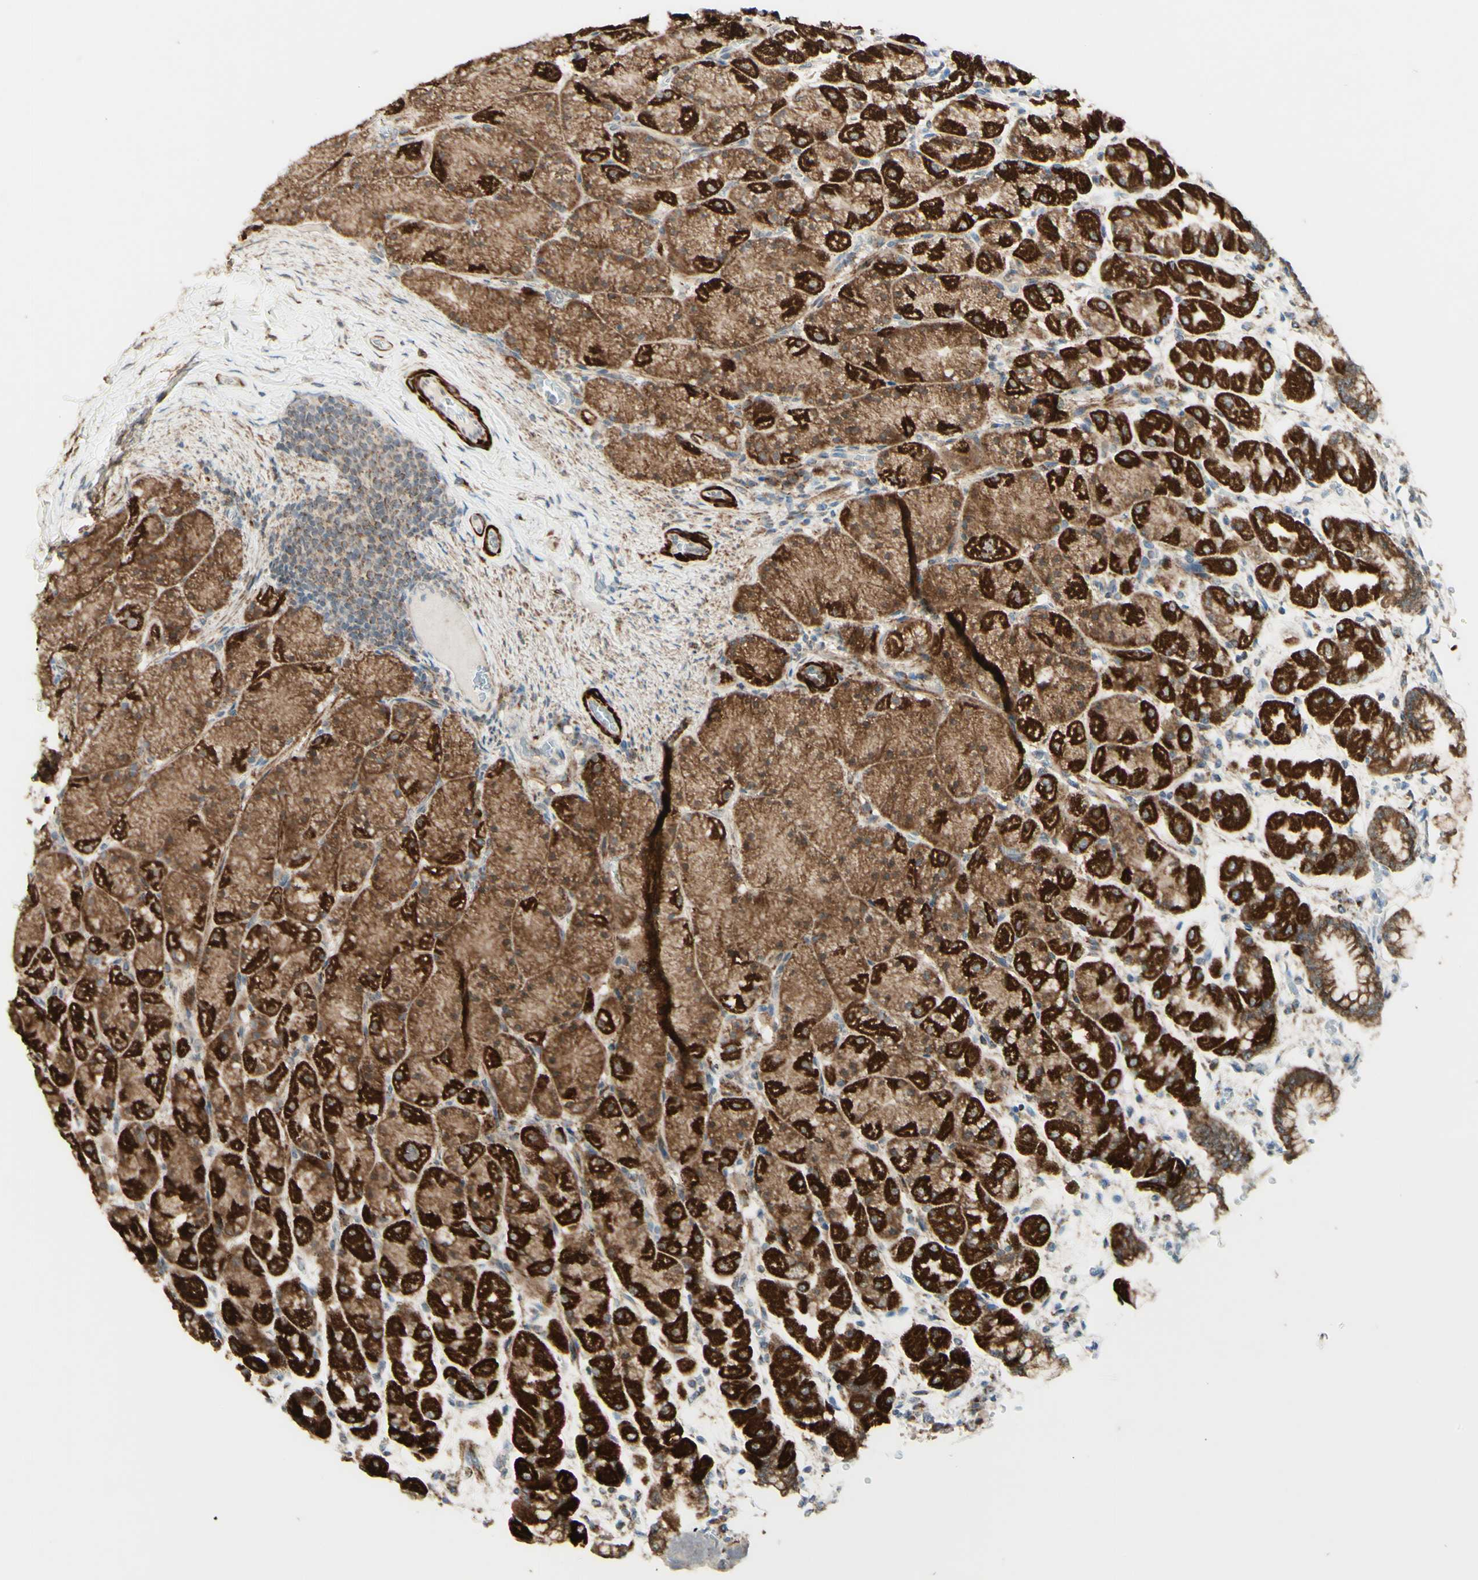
{"staining": {"intensity": "strong", "quantity": ">75%", "location": "cytoplasmic/membranous"}, "tissue": "stomach", "cell_type": "Glandular cells", "image_type": "normal", "snomed": [{"axis": "morphology", "description": "Normal tissue, NOS"}, {"axis": "topography", "description": "Stomach, upper"}], "caption": "Protein staining displays strong cytoplasmic/membranous staining in about >75% of glandular cells in unremarkable stomach.", "gene": "DHRS3", "patient": {"sex": "female", "age": 56}}